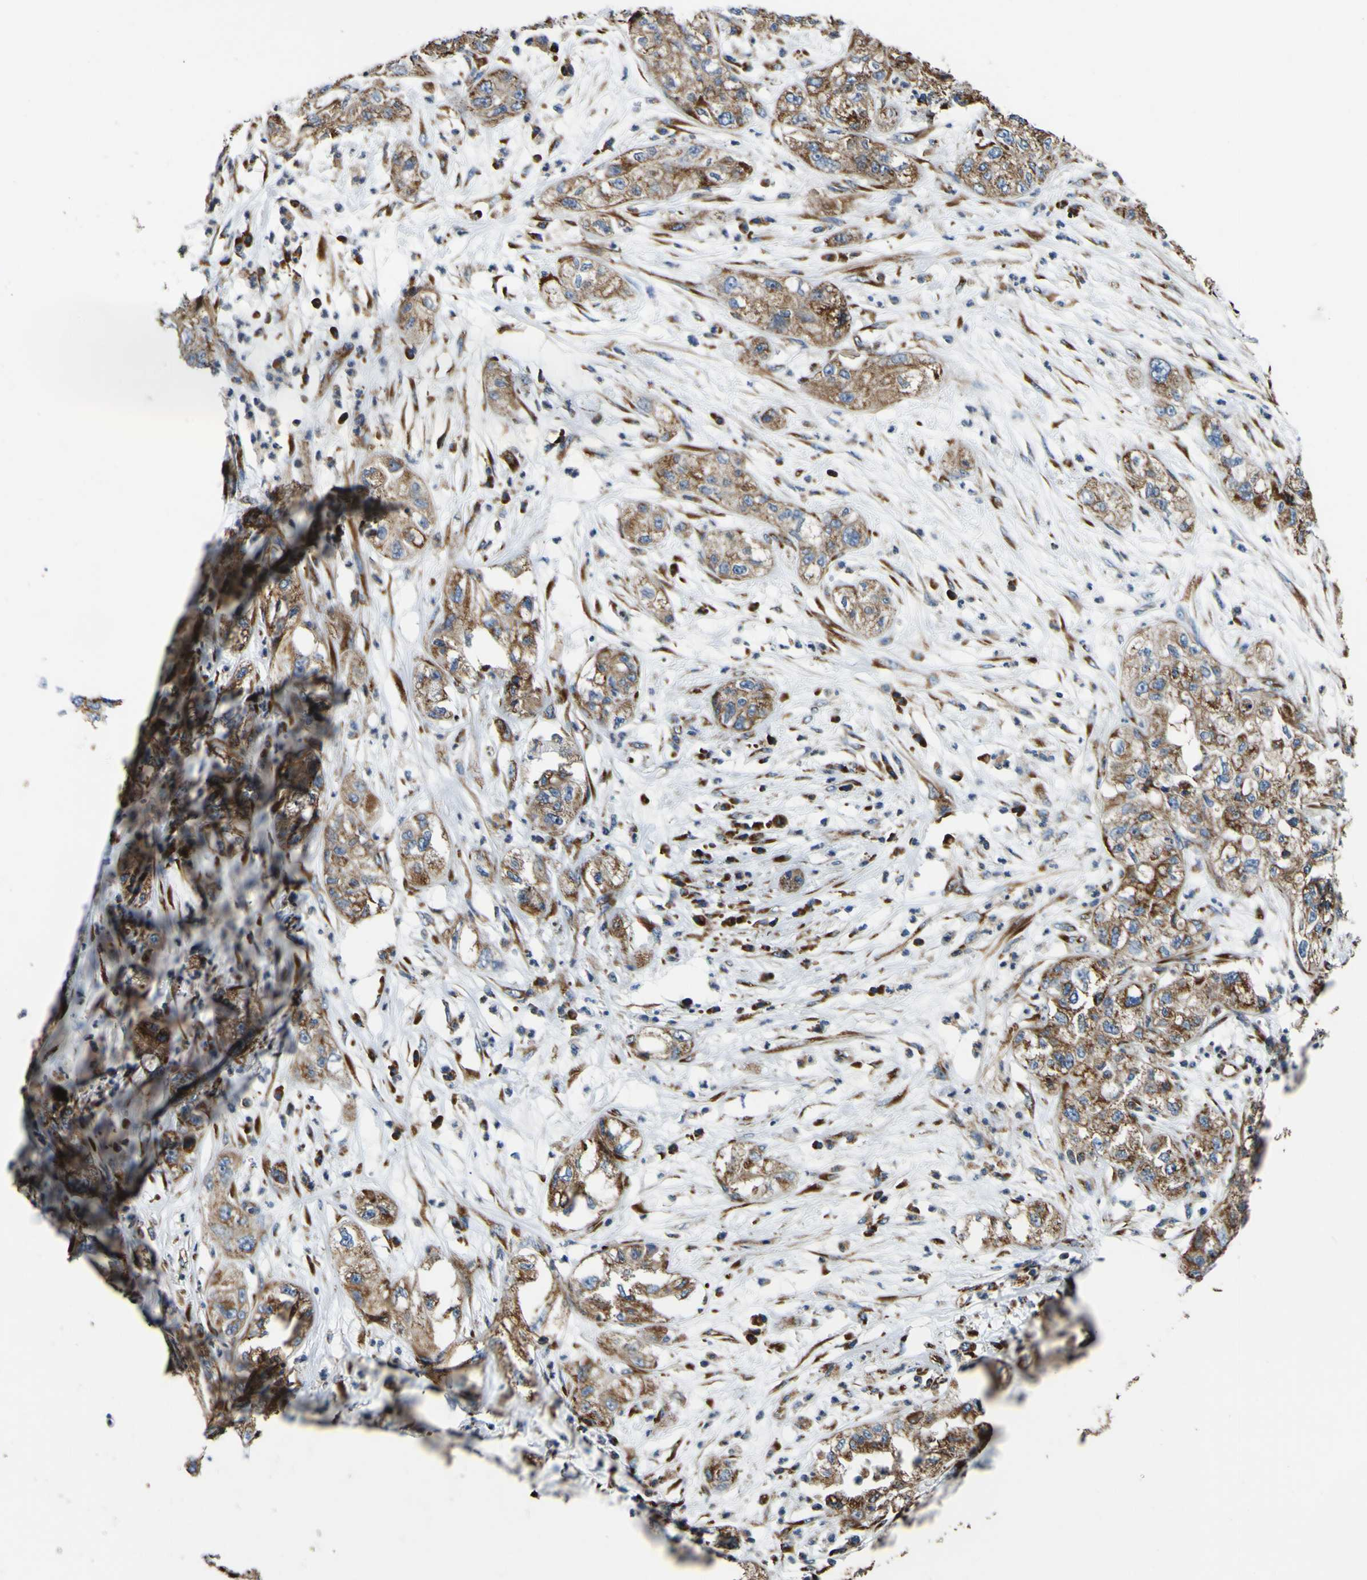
{"staining": {"intensity": "moderate", "quantity": ">75%", "location": "cytoplasmic/membranous"}, "tissue": "pancreatic cancer", "cell_type": "Tumor cells", "image_type": "cancer", "snomed": [{"axis": "morphology", "description": "Adenocarcinoma, NOS"}, {"axis": "topography", "description": "Pancreas"}], "caption": "There is medium levels of moderate cytoplasmic/membranous staining in tumor cells of pancreatic cancer, as demonstrated by immunohistochemical staining (brown color).", "gene": "INPP5A", "patient": {"sex": "female", "age": 78}}